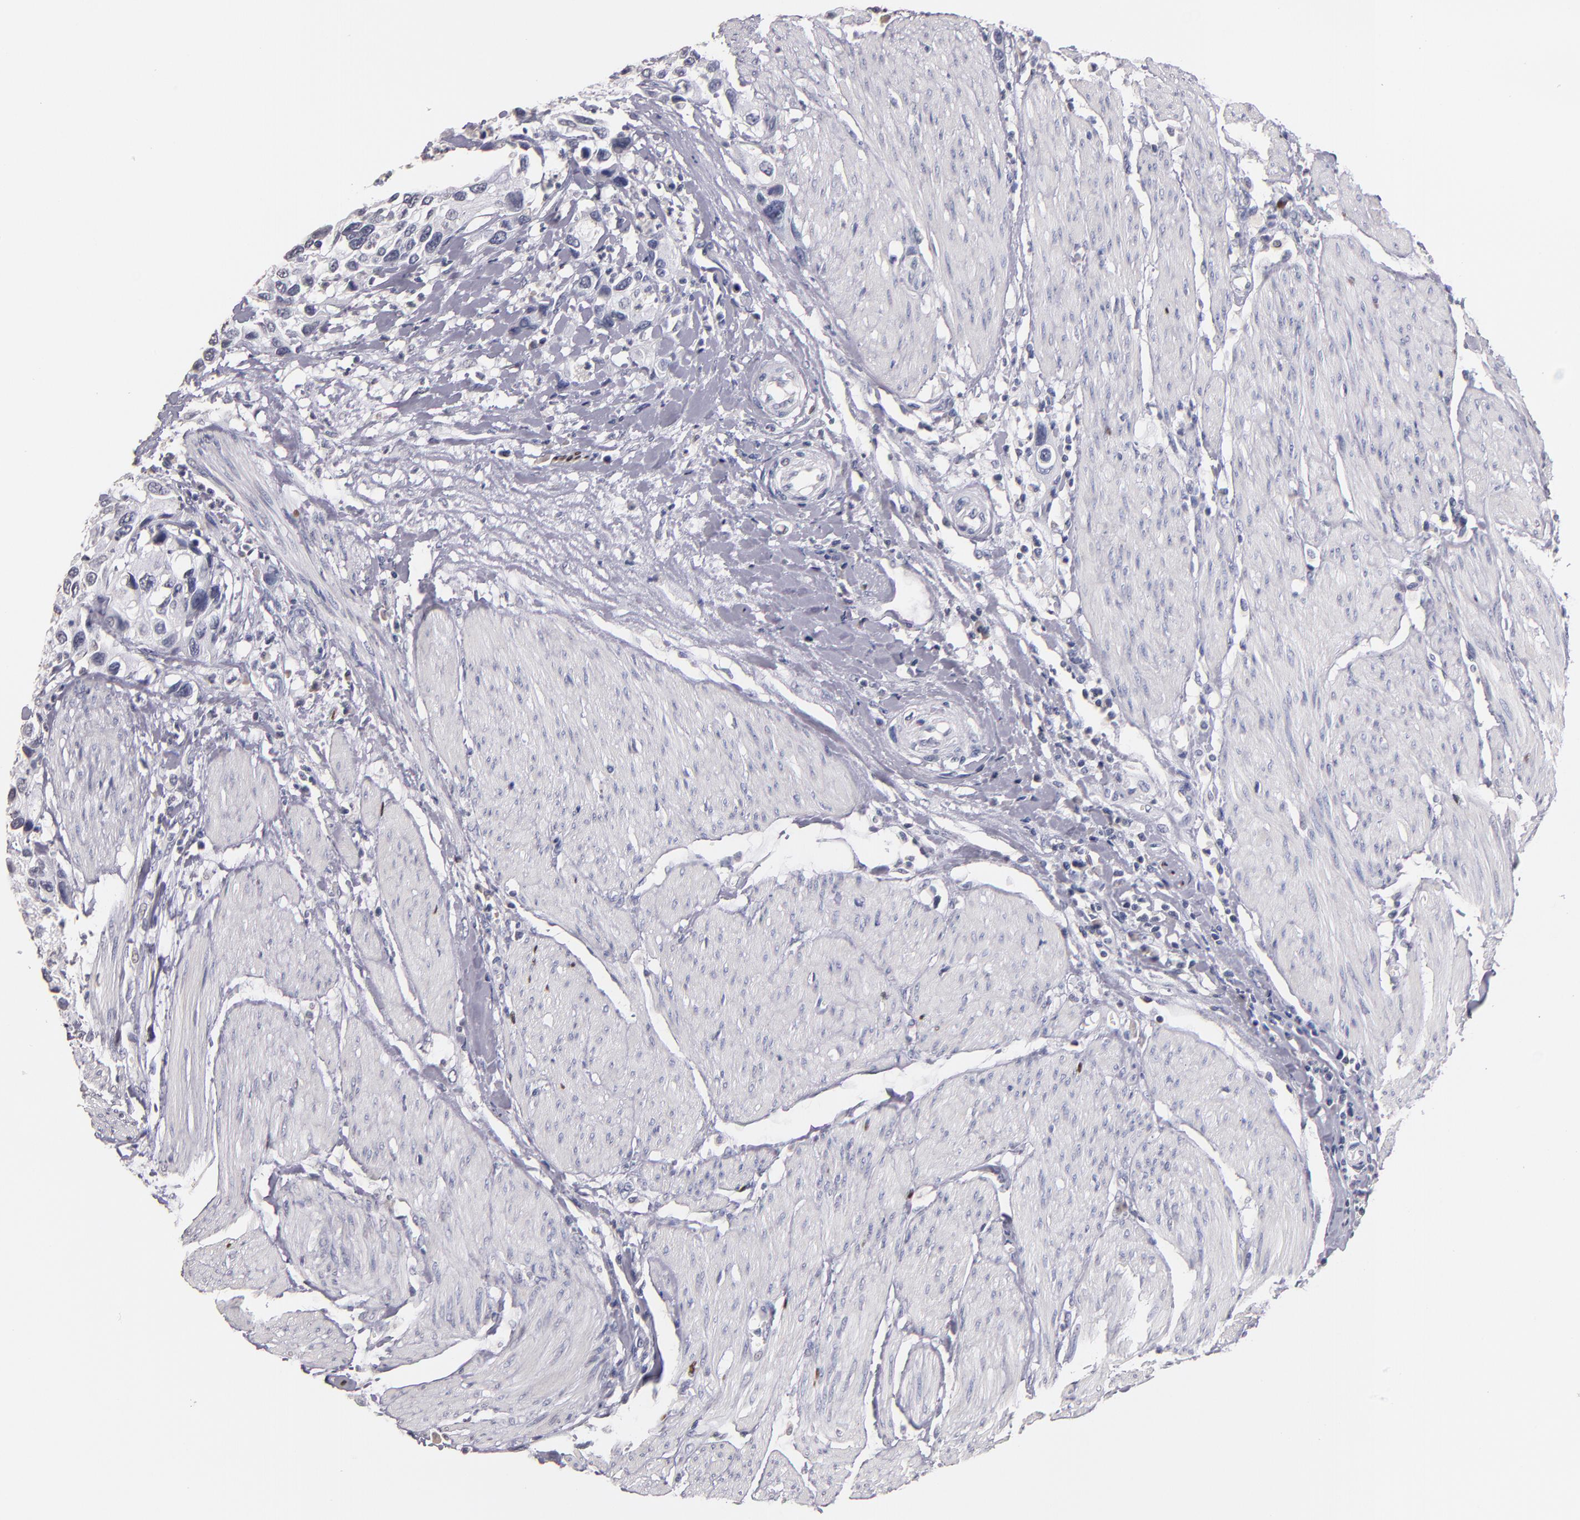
{"staining": {"intensity": "negative", "quantity": "none", "location": "none"}, "tissue": "urothelial cancer", "cell_type": "Tumor cells", "image_type": "cancer", "snomed": [{"axis": "morphology", "description": "Urothelial carcinoma, High grade"}, {"axis": "topography", "description": "Urinary bladder"}], "caption": "DAB (3,3'-diaminobenzidine) immunohistochemical staining of high-grade urothelial carcinoma demonstrates no significant expression in tumor cells.", "gene": "SOX10", "patient": {"sex": "male", "age": 66}}